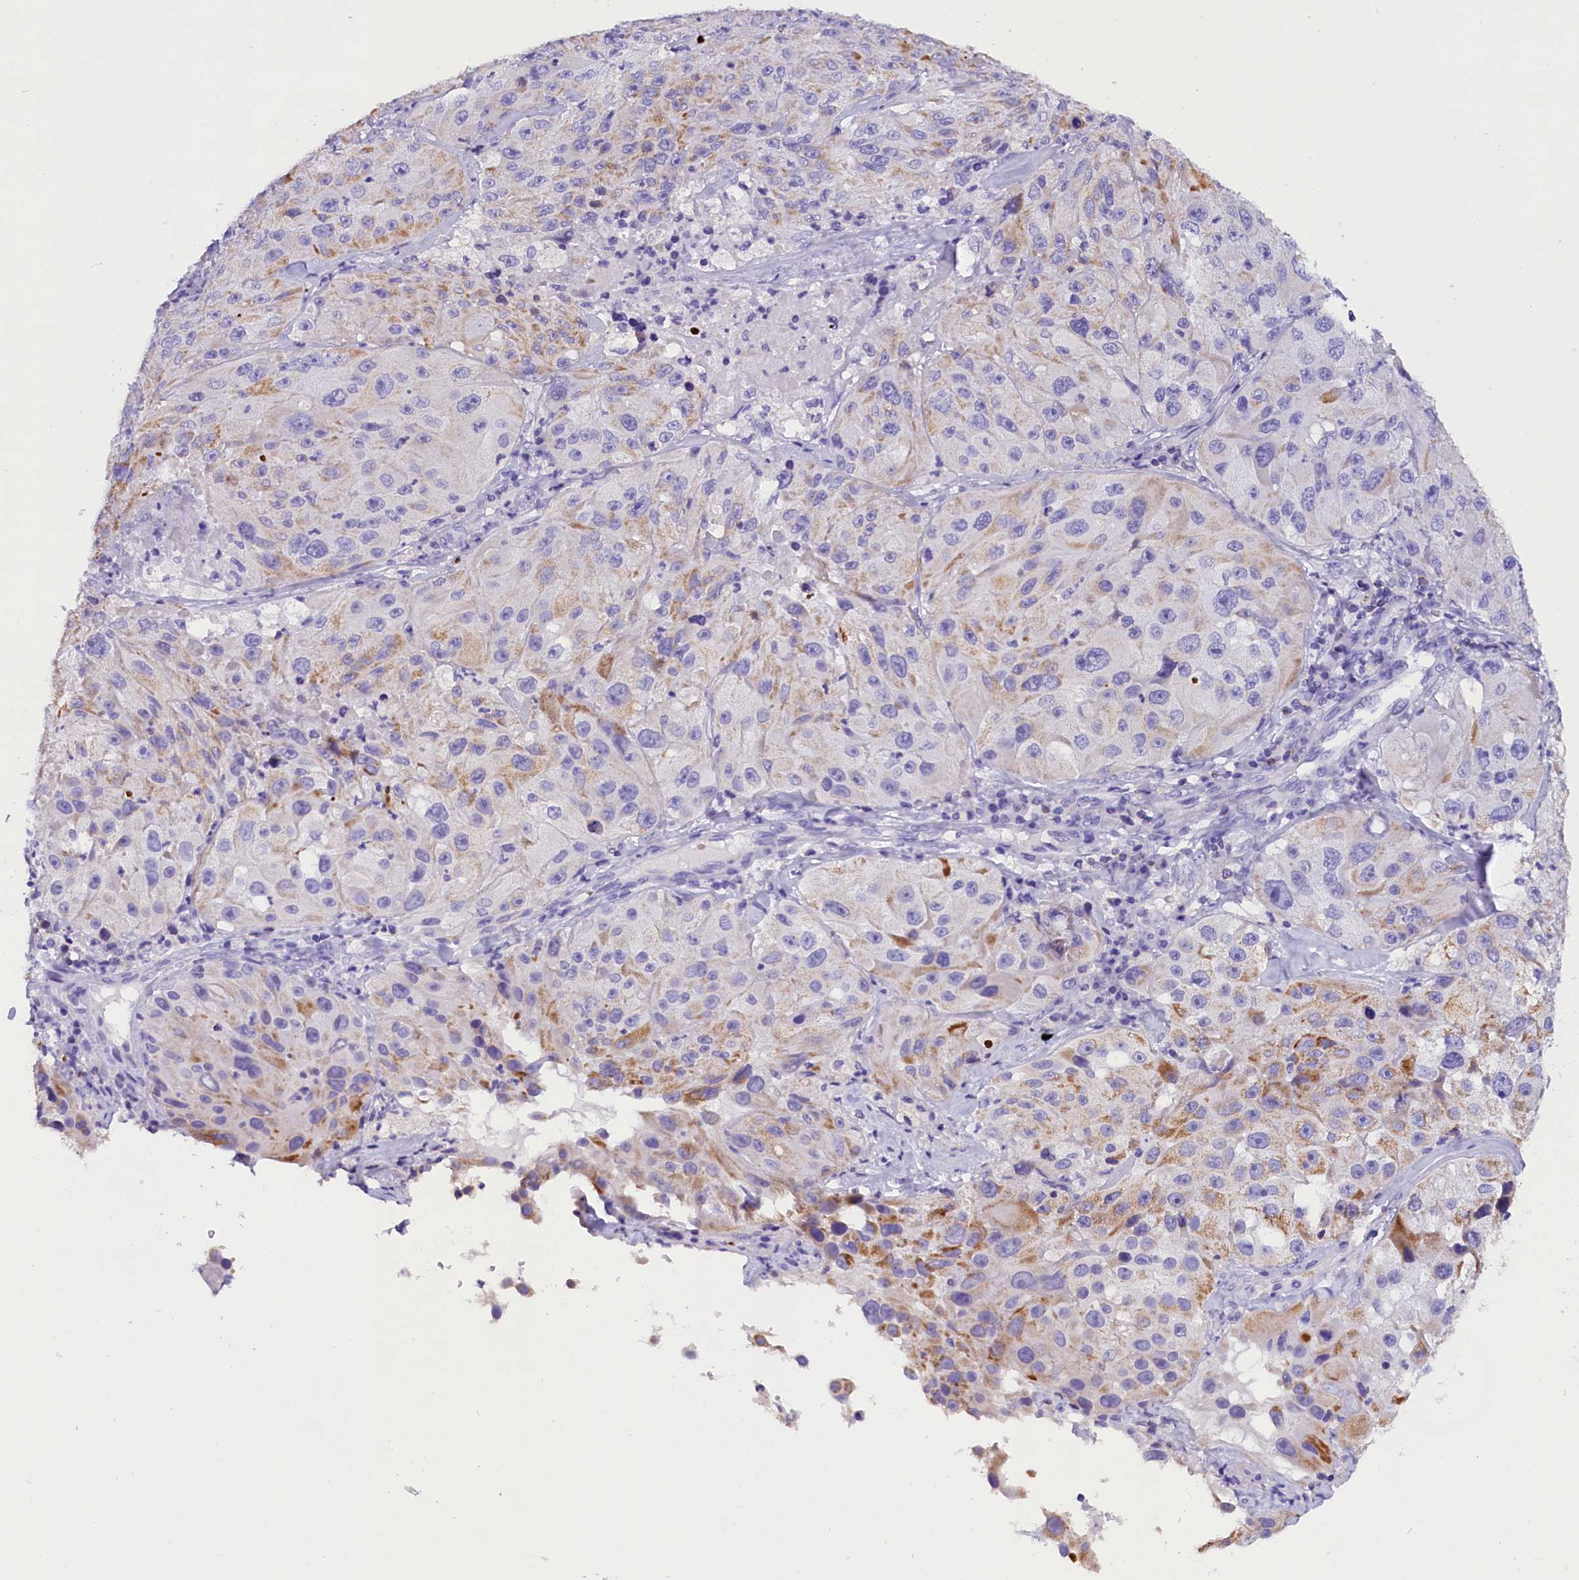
{"staining": {"intensity": "negative", "quantity": "none", "location": "none"}, "tissue": "melanoma", "cell_type": "Tumor cells", "image_type": "cancer", "snomed": [{"axis": "morphology", "description": "Malignant melanoma, Metastatic site"}, {"axis": "topography", "description": "Lymph node"}], "caption": "High power microscopy histopathology image of an IHC histopathology image of melanoma, revealing no significant expression in tumor cells. (Stains: DAB (3,3'-diaminobenzidine) immunohistochemistry (IHC) with hematoxylin counter stain, Microscopy: brightfield microscopy at high magnification).", "gene": "ABAT", "patient": {"sex": "male", "age": 62}}